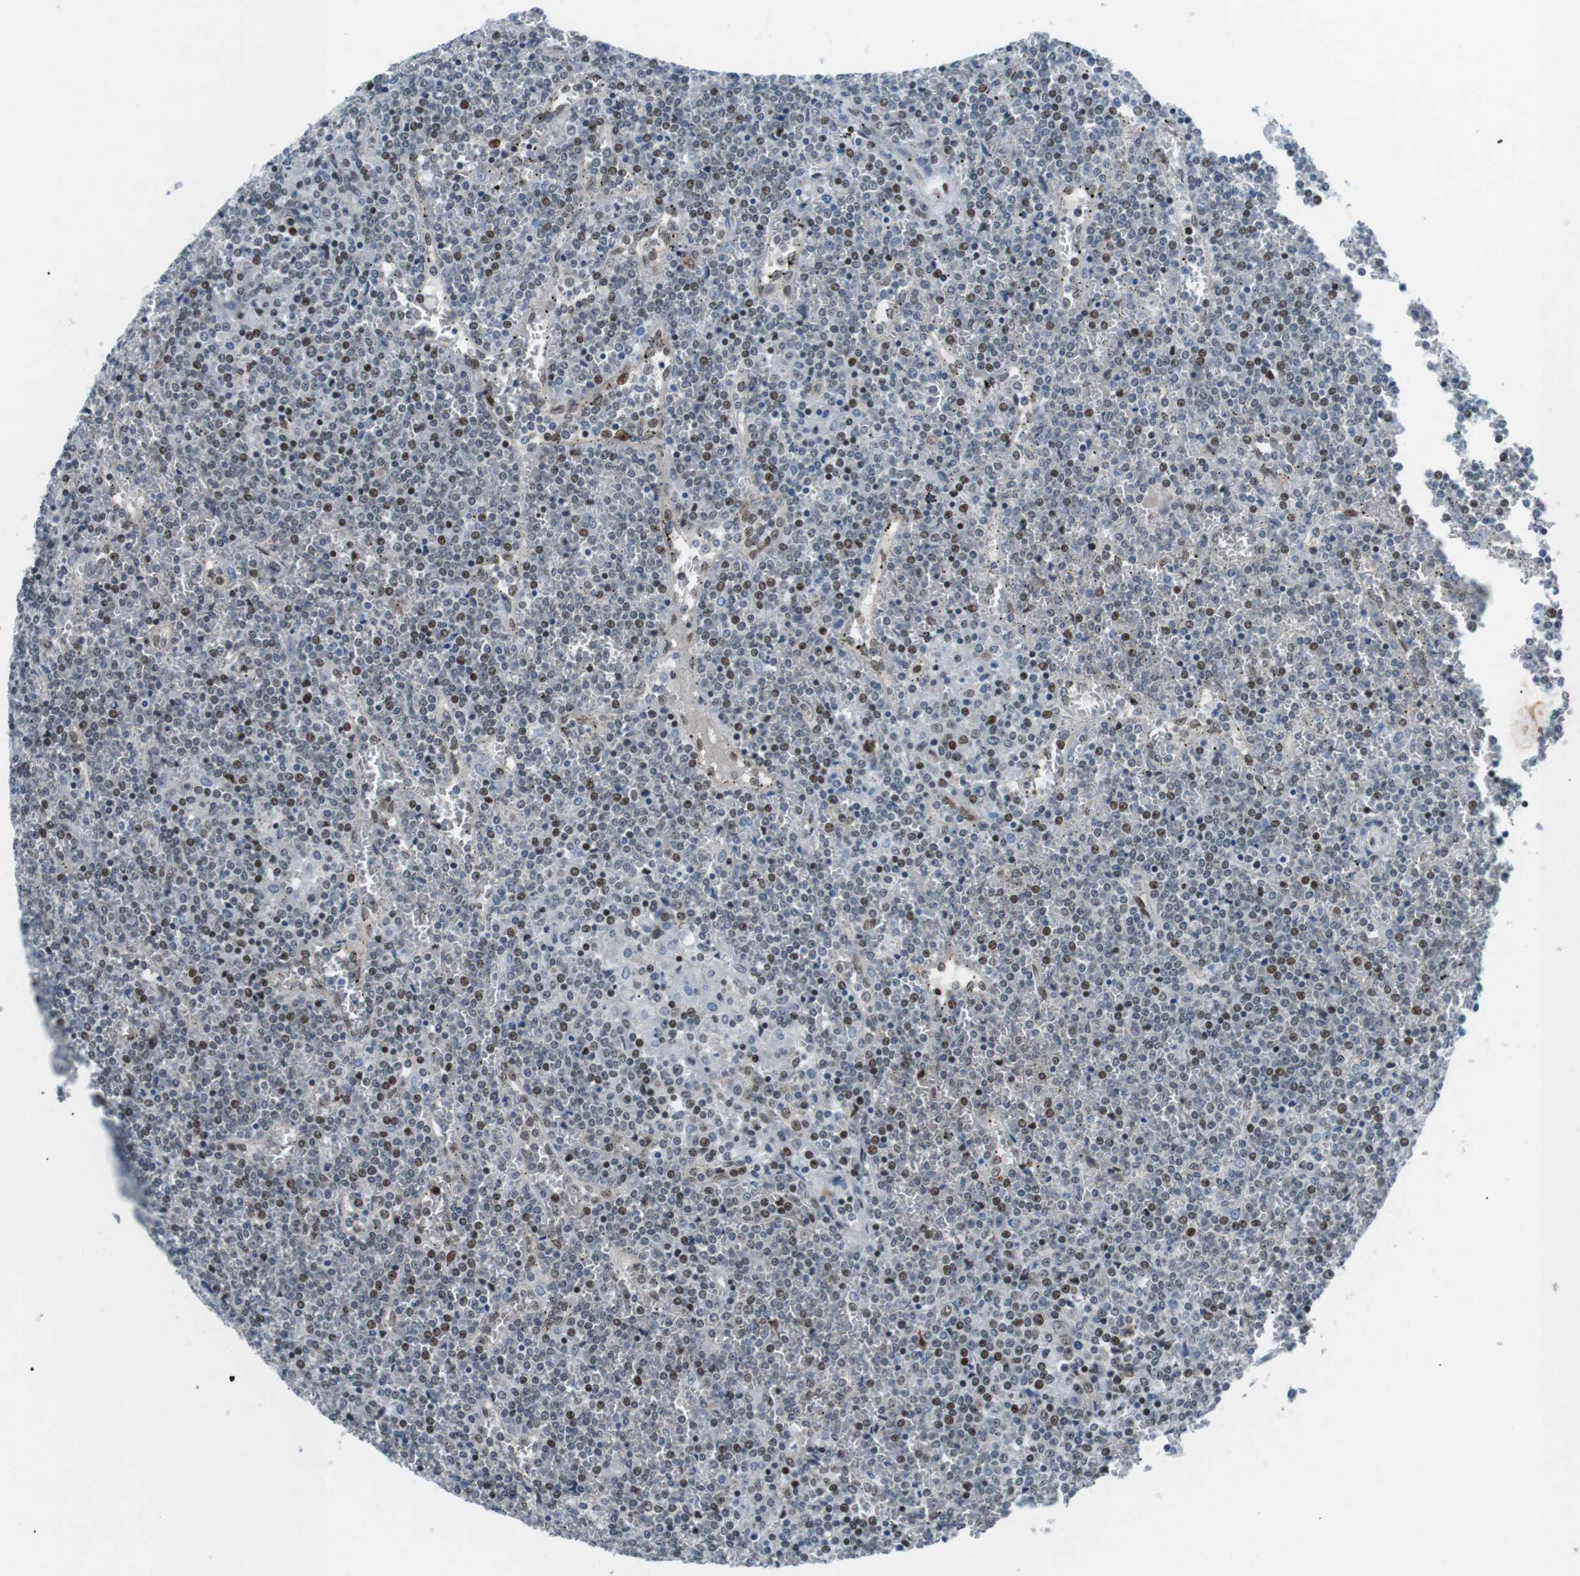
{"staining": {"intensity": "moderate", "quantity": "25%-75%", "location": "nuclear"}, "tissue": "lymphoma", "cell_type": "Tumor cells", "image_type": "cancer", "snomed": [{"axis": "morphology", "description": "Malignant lymphoma, non-Hodgkin's type, Low grade"}, {"axis": "topography", "description": "Spleen"}], "caption": "An immunohistochemistry image of tumor tissue is shown. Protein staining in brown labels moderate nuclear positivity in lymphoma within tumor cells.", "gene": "CDC27", "patient": {"sex": "female", "age": 19}}